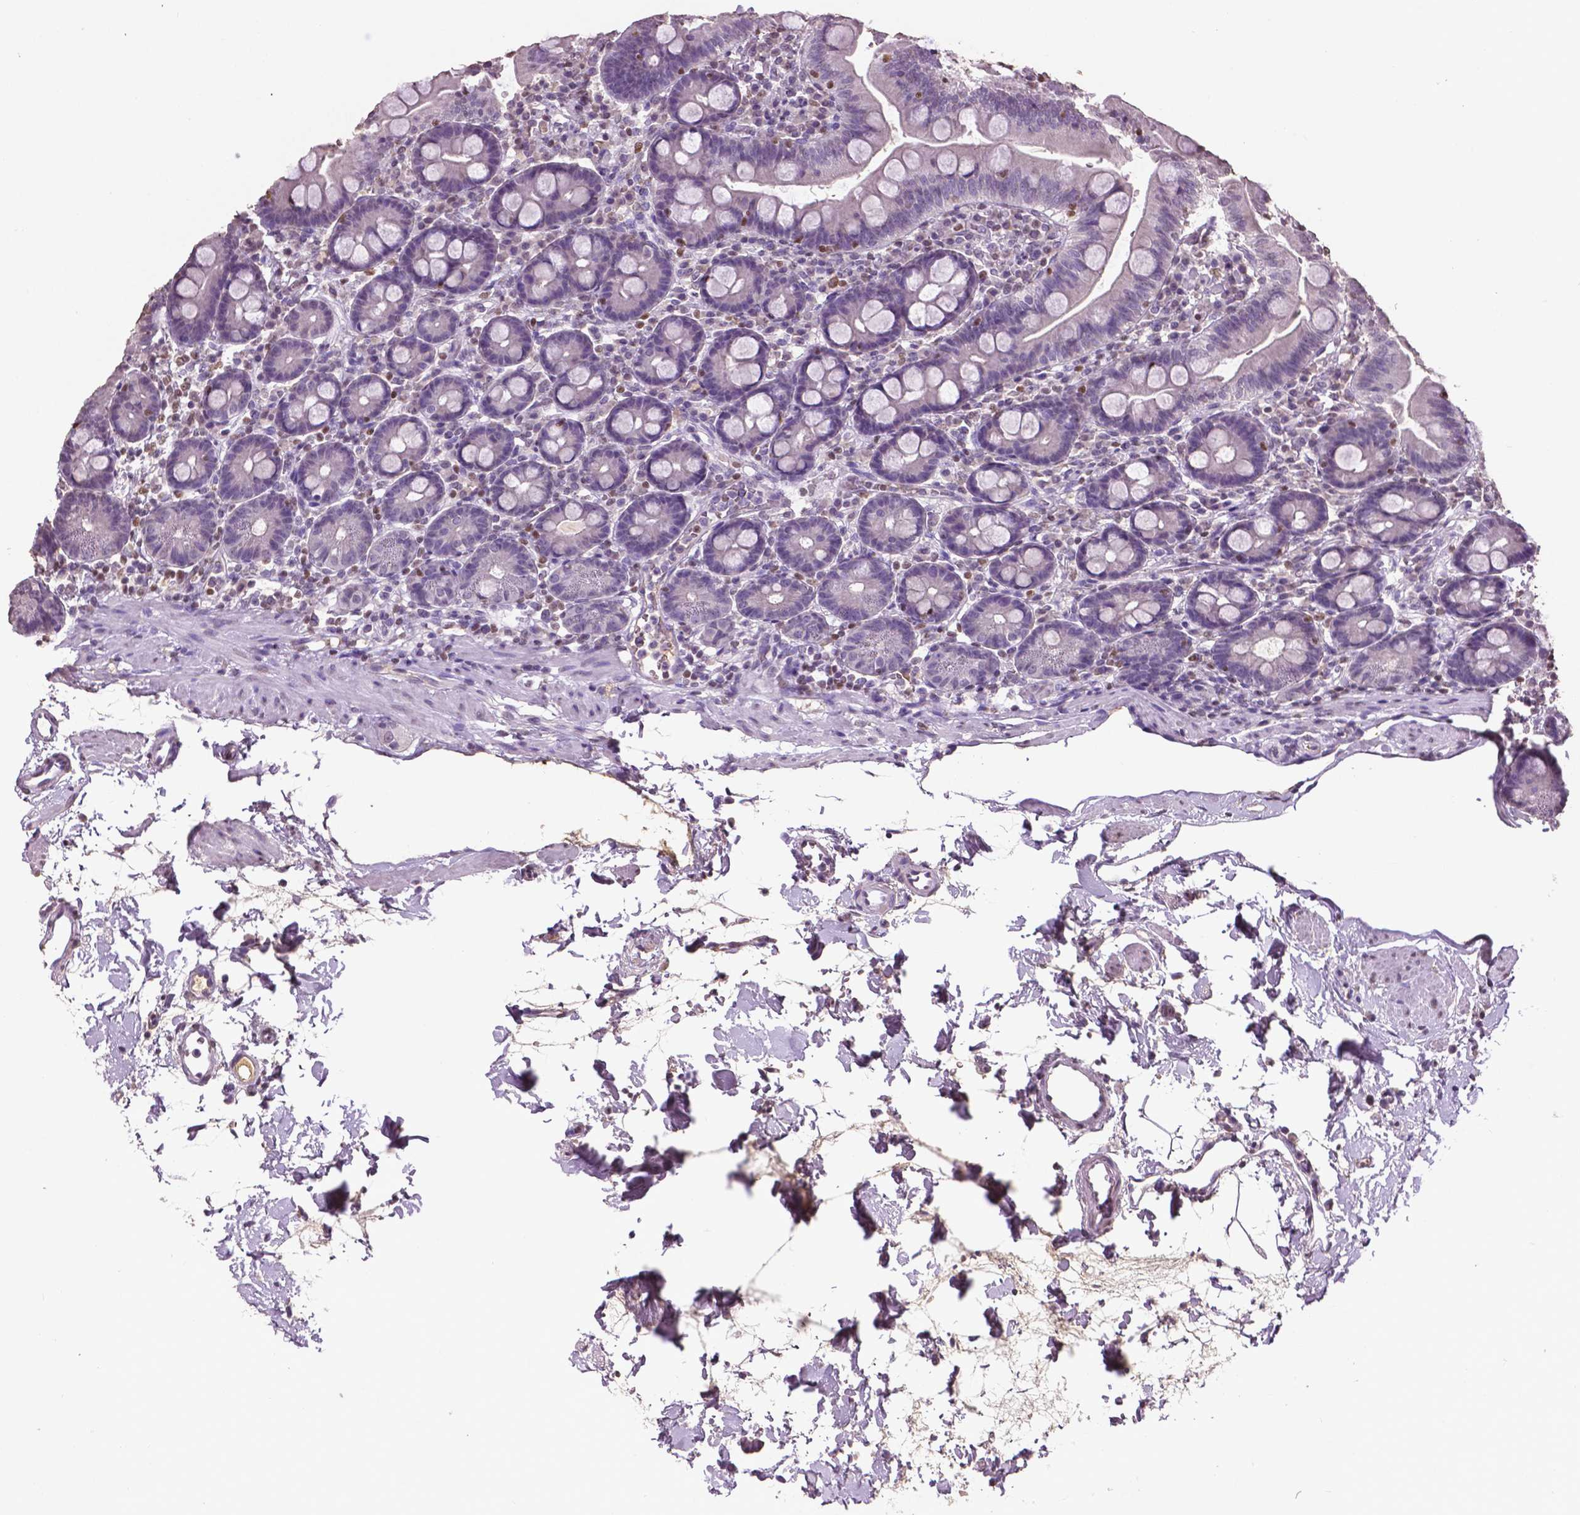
{"staining": {"intensity": "negative", "quantity": "none", "location": "none"}, "tissue": "duodenum", "cell_type": "Glandular cells", "image_type": "normal", "snomed": [{"axis": "morphology", "description": "Normal tissue, NOS"}, {"axis": "topography", "description": "Duodenum"}], "caption": "A photomicrograph of duodenum stained for a protein displays no brown staining in glandular cells.", "gene": "RUNX3", "patient": {"sex": "male", "age": 59}}